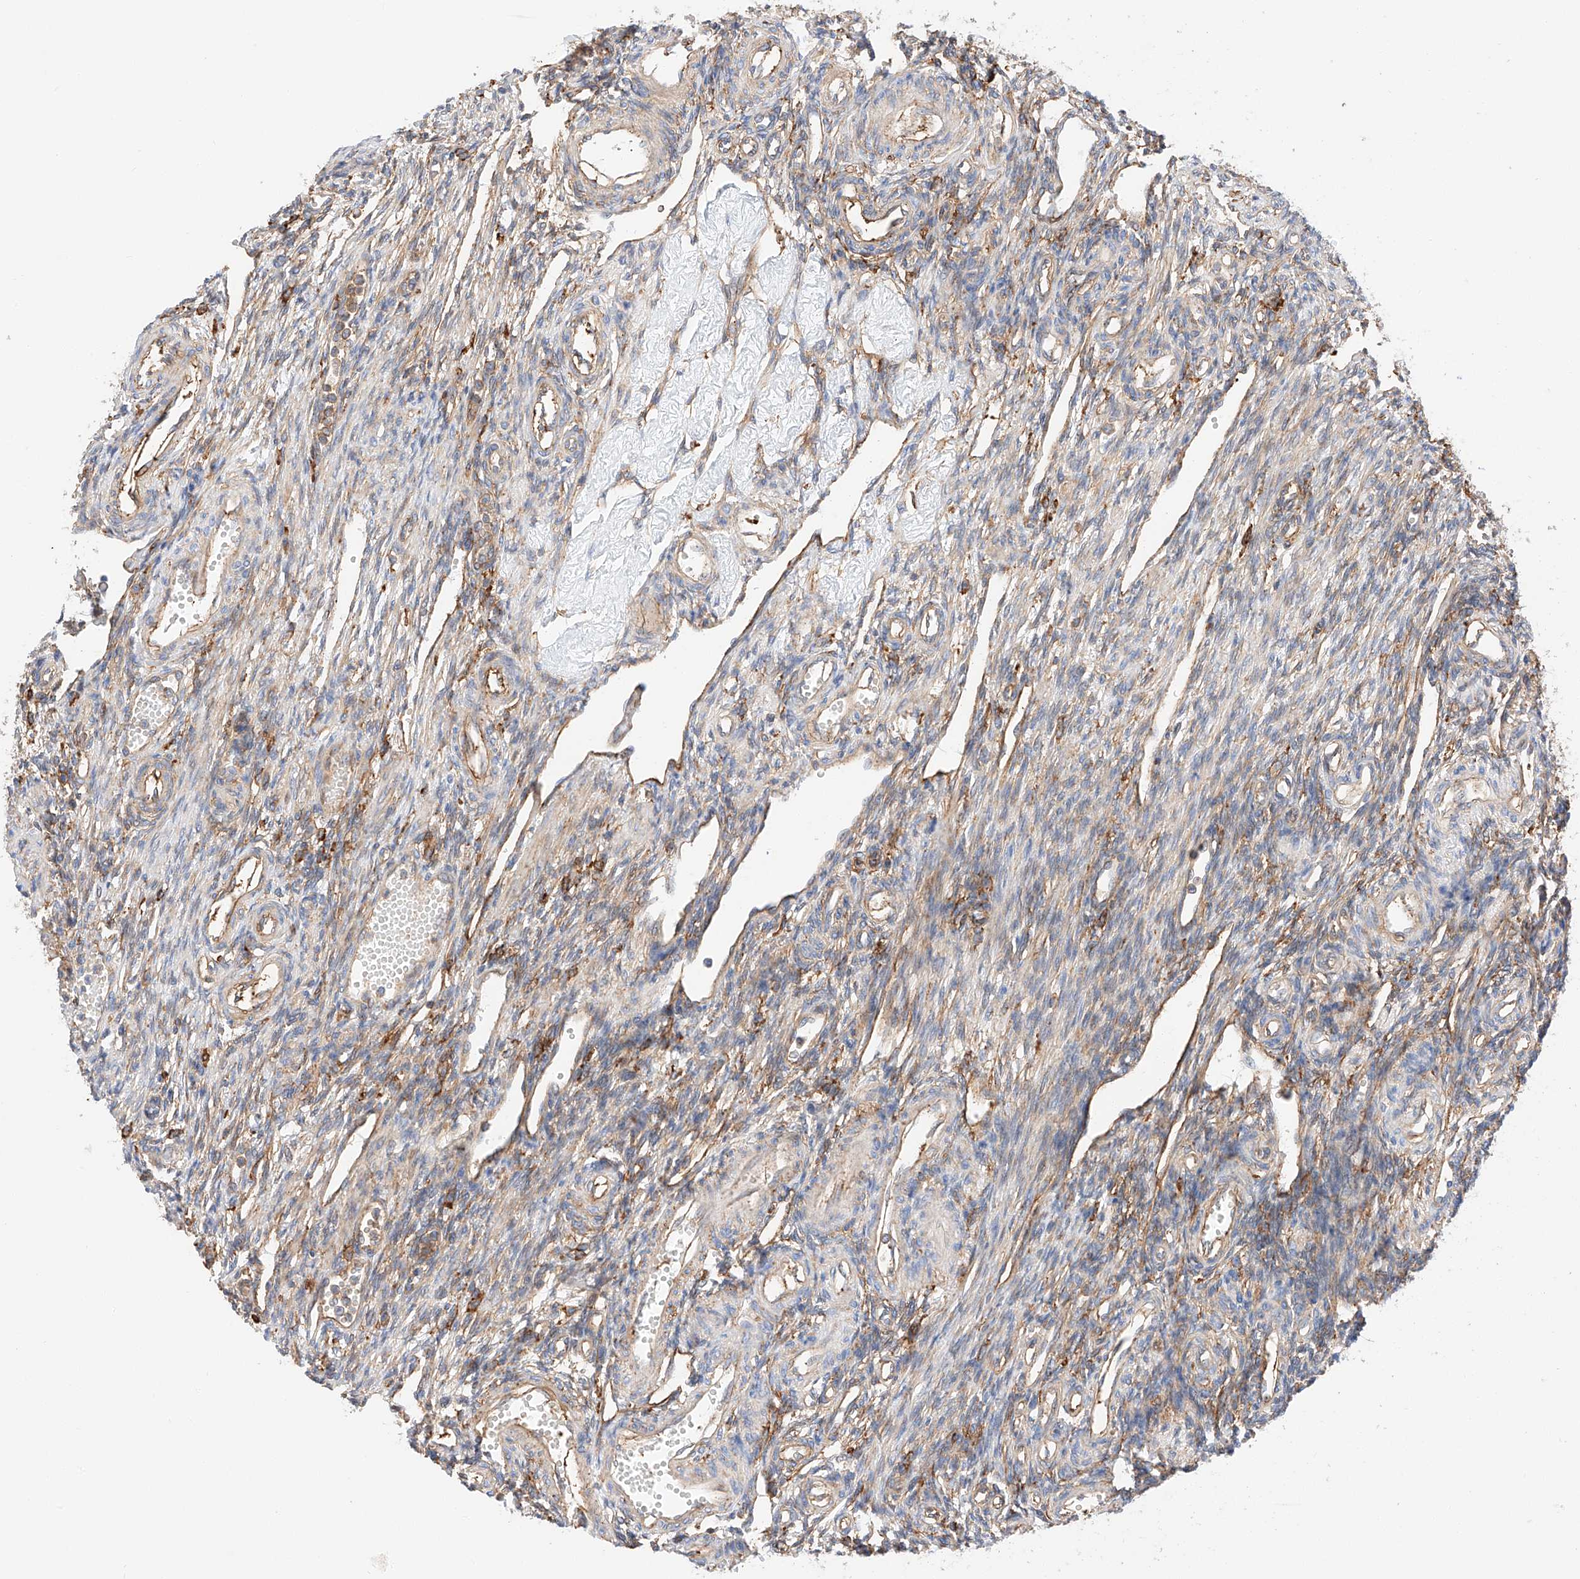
{"staining": {"intensity": "weak", "quantity": "25%-75%", "location": "cytoplasmic/membranous"}, "tissue": "ovary", "cell_type": "Ovarian stroma cells", "image_type": "normal", "snomed": [{"axis": "morphology", "description": "Normal tissue, NOS"}, {"axis": "morphology", "description": "Cyst, NOS"}, {"axis": "topography", "description": "Ovary"}], "caption": "A high-resolution histopathology image shows immunohistochemistry staining of benign ovary, which displays weak cytoplasmic/membranous staining in approximately 25%-75% of ovarian stroma cells. The protein is shown in brown color, while the nuclei are stained blue.", "gene": "ENSG00000259132", "patient": {"sex": "female", "age": 33}}